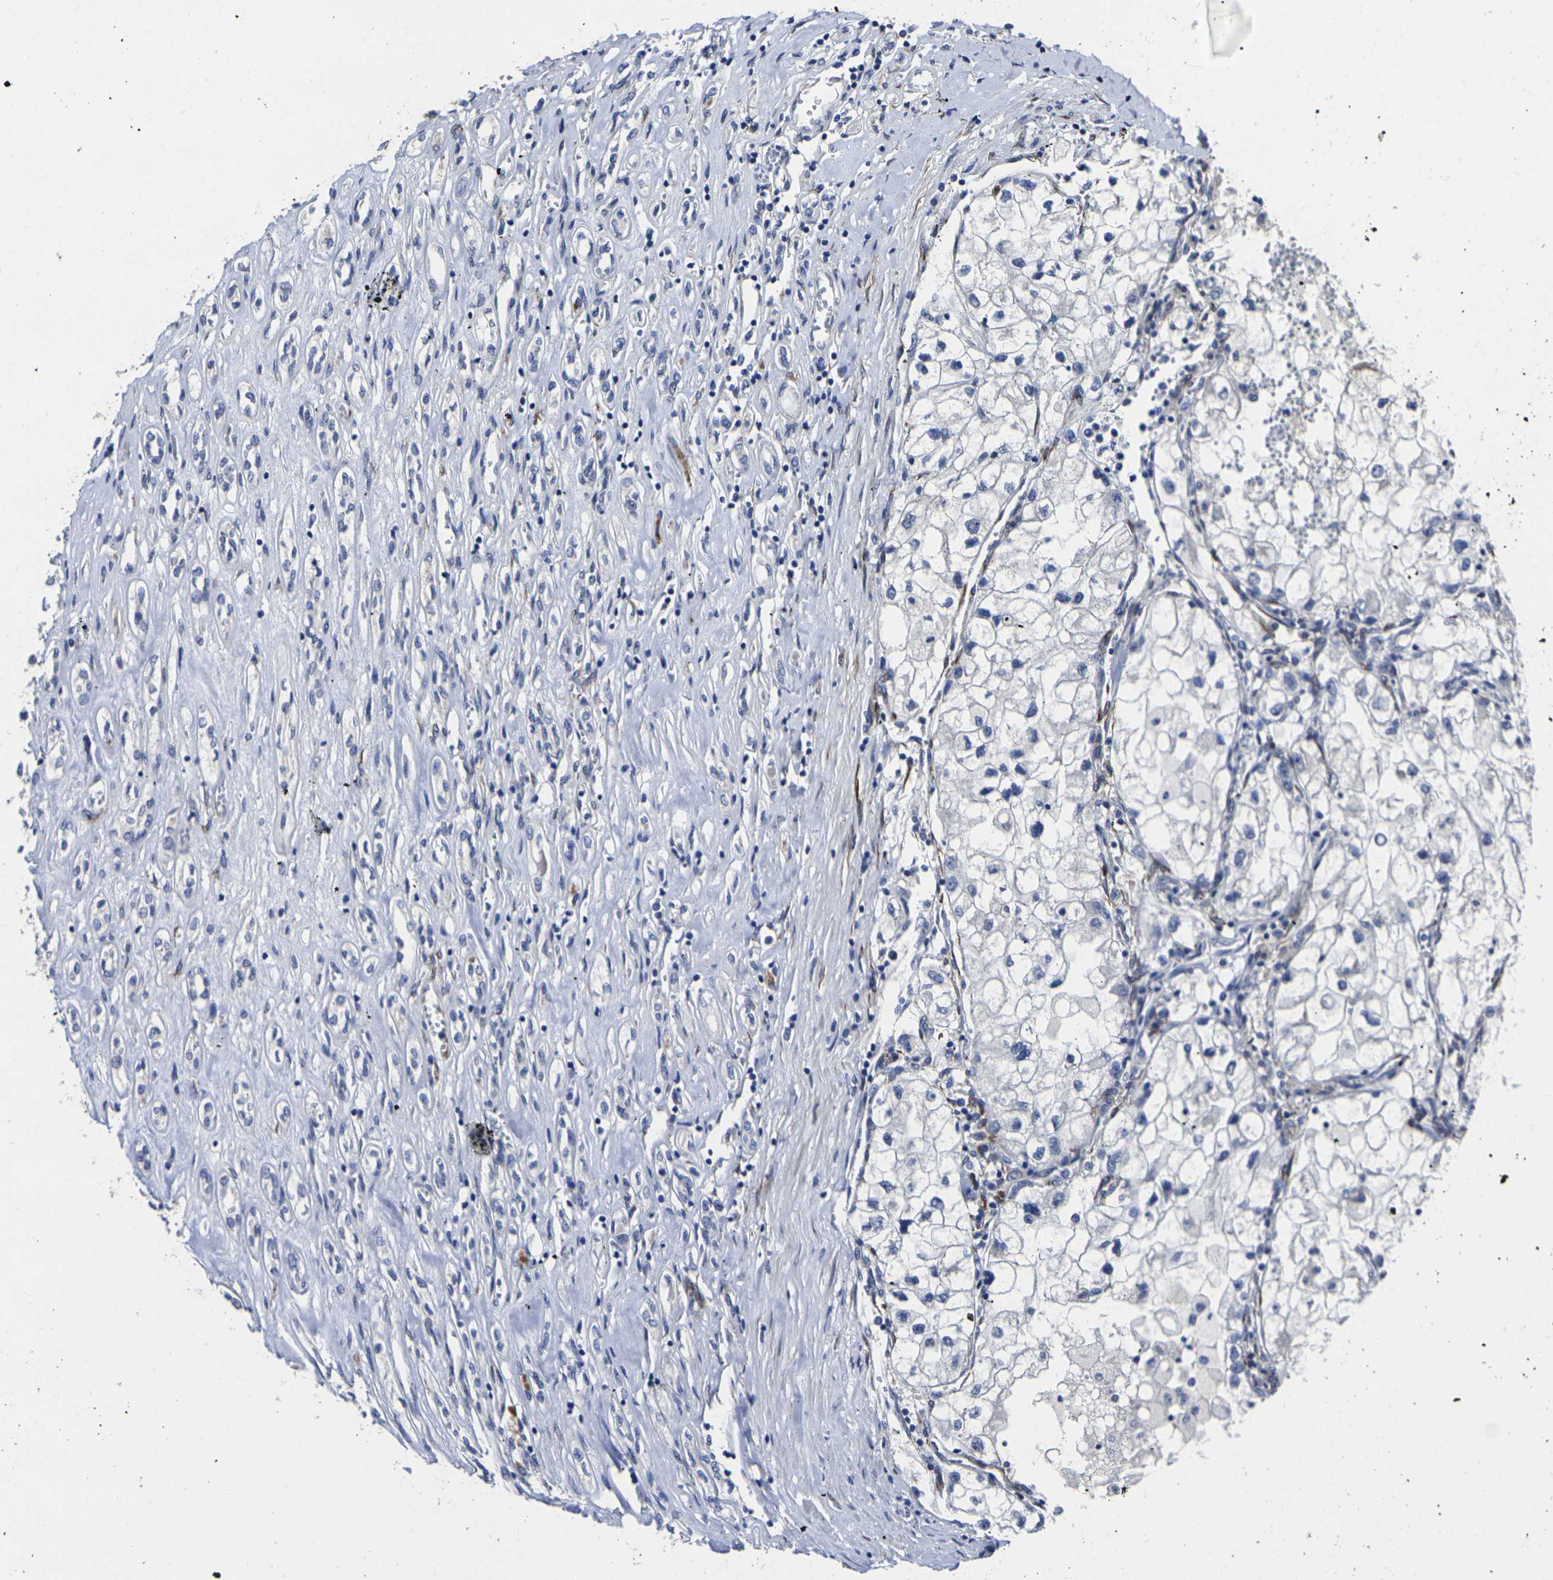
{"staining": {"intensity": "negative", "quantity": "none", "location": "none"}, "tissue": "renal cancer", "cell_type": "Tumor cells", "image_type": "cancer", "snomed": [{"axis": "morphology", "description": "Adenocarcinoma, NOS"}, {"axis": "topography", "description": "Kidney"}], "caption": "A high-resolution micrograph shows IHC staining of renal cancer (adenocarcinoma), which shows no significant staining in tumor cells. (DAB immunohistochemistry (IHC) with hematoxylin counter stain).", "gene": "CYP2C8", "patient": {"sex": "female", "age": 70}}